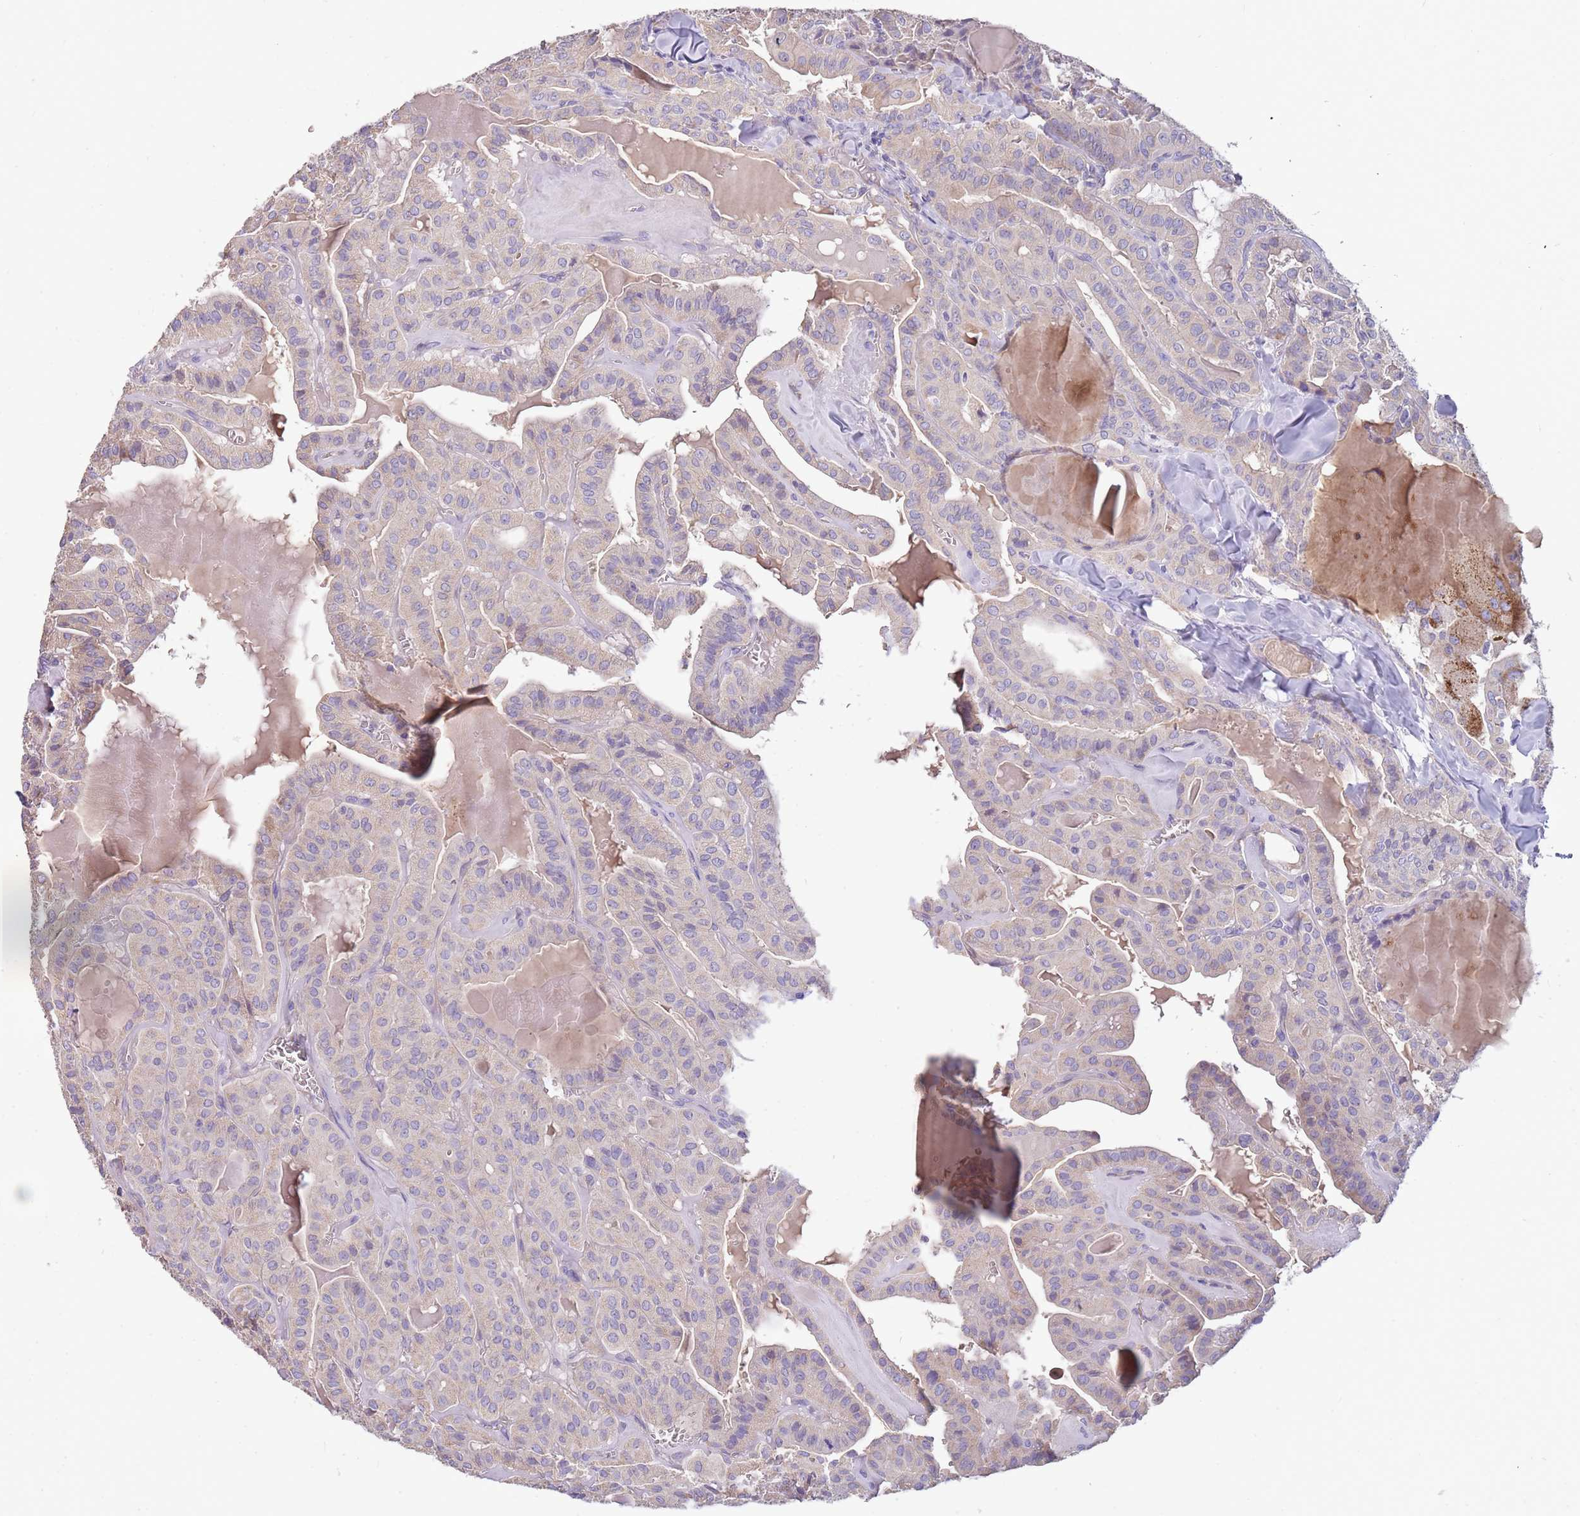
{"staining": {"intensity": "negative", "quantity": "none", "location": "none"}, "tissue": "thyroid cancer", "cell_type": "Tumor cells", "image_type": "cancer", "snomed": [{"axis": "morphology", "description": "Papillary adenocarcinoma, NOS"}, {"axis": "topography", "description": "Thyroid gland"}], "caption": "Thyroid cancer (papillary adenocarcinoma) was stained to show a protein in brown. There is no significant positivity in tumor cells.", "gene": "TRMO", "patient": {"sex": "male", "age": 52}}